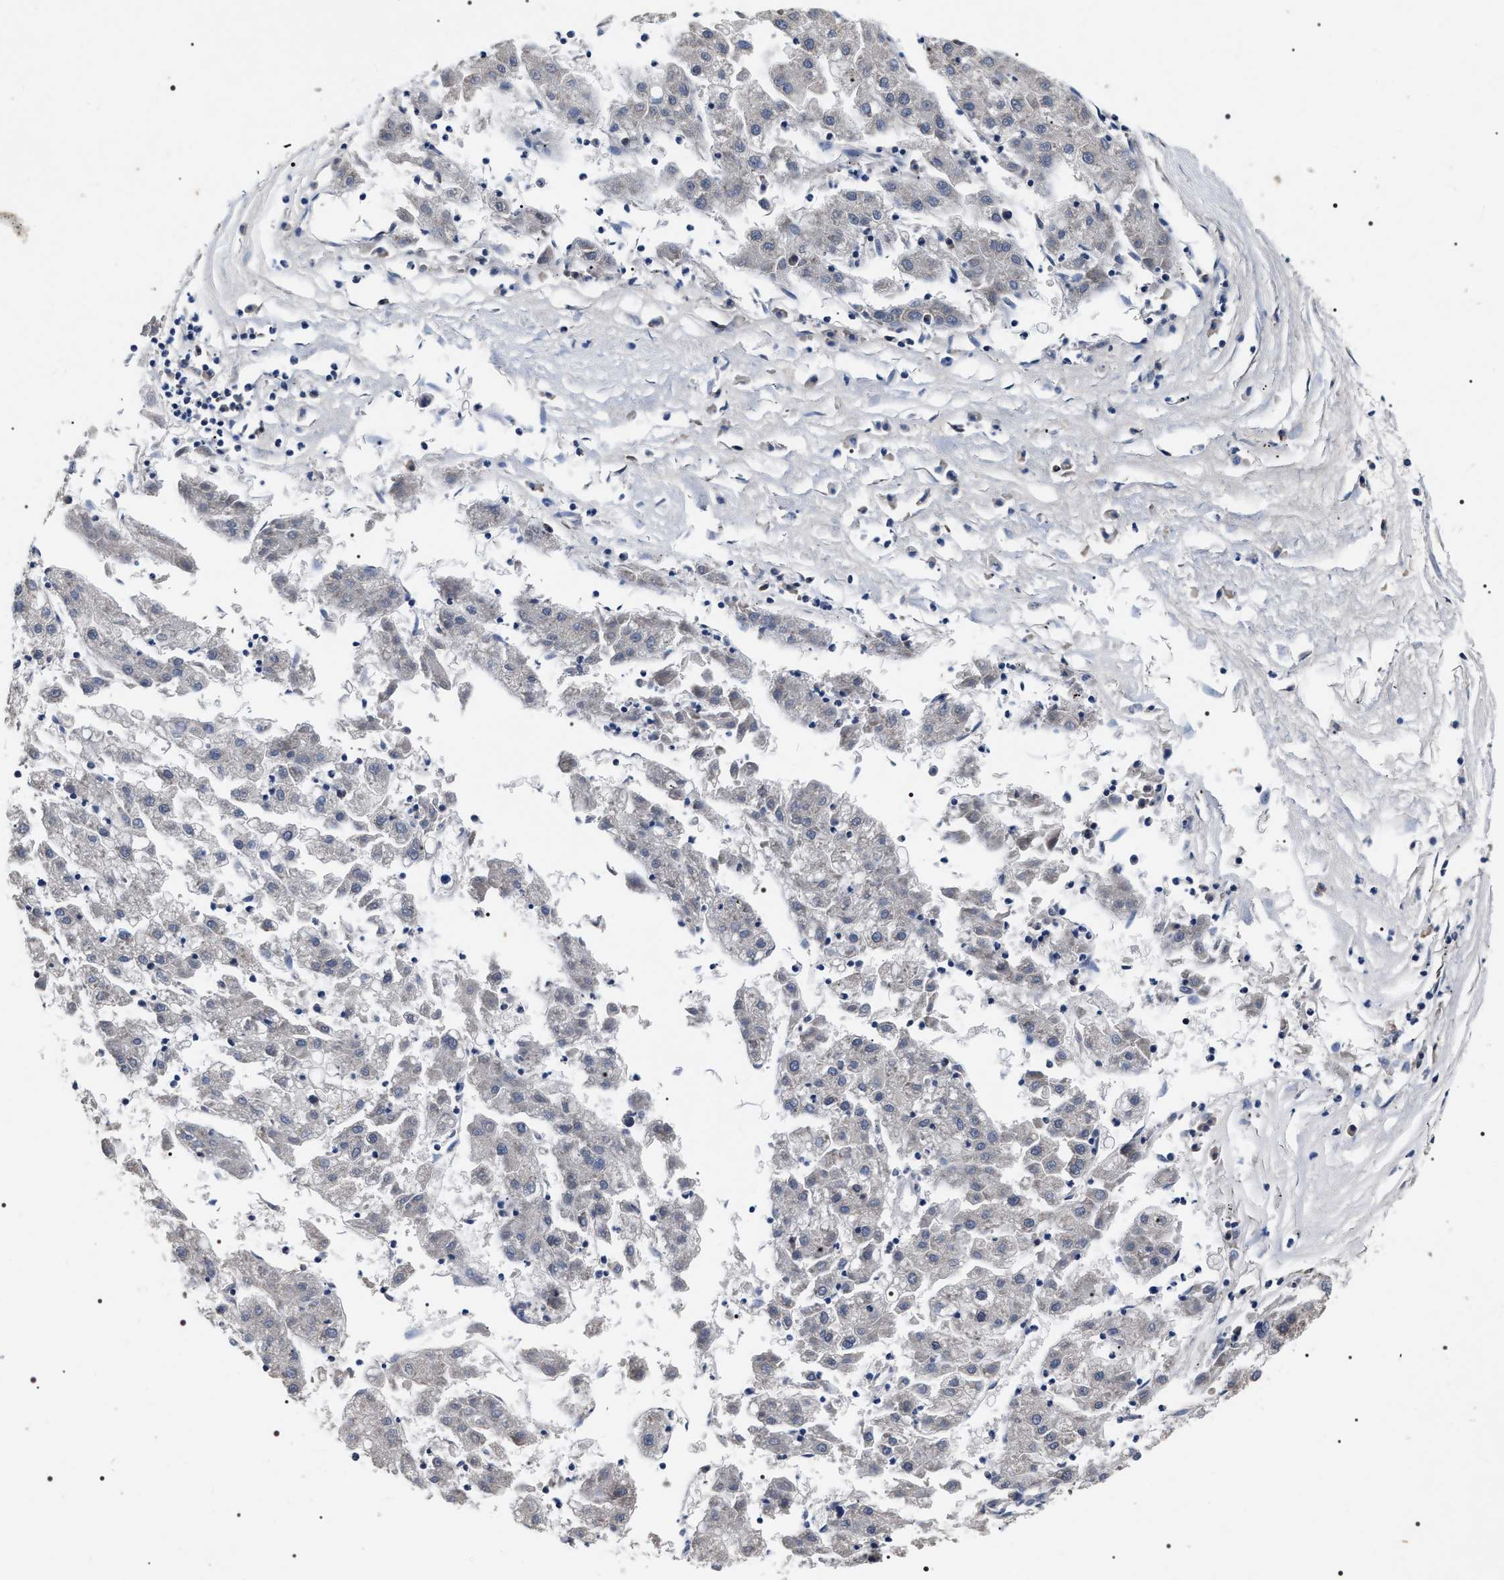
{"staining": {"intensity": "negative", "quantity": "none", "location": "none"}, "tissue": "liver cancer", "cell_type": "Tumor cells", "image_type": "cancer", "snomed": [{"axis": "morphology", "description": "Carcinoma, Hepatocellular, NOS"}, {"axis": "topography", "description": "Liver"}], "caption": "An image of human liver hepatocellular carcinoma is negative for staining in tumor cells.", "gene": "RRP1B", "patient": {"sex": "male", "age": 72}}